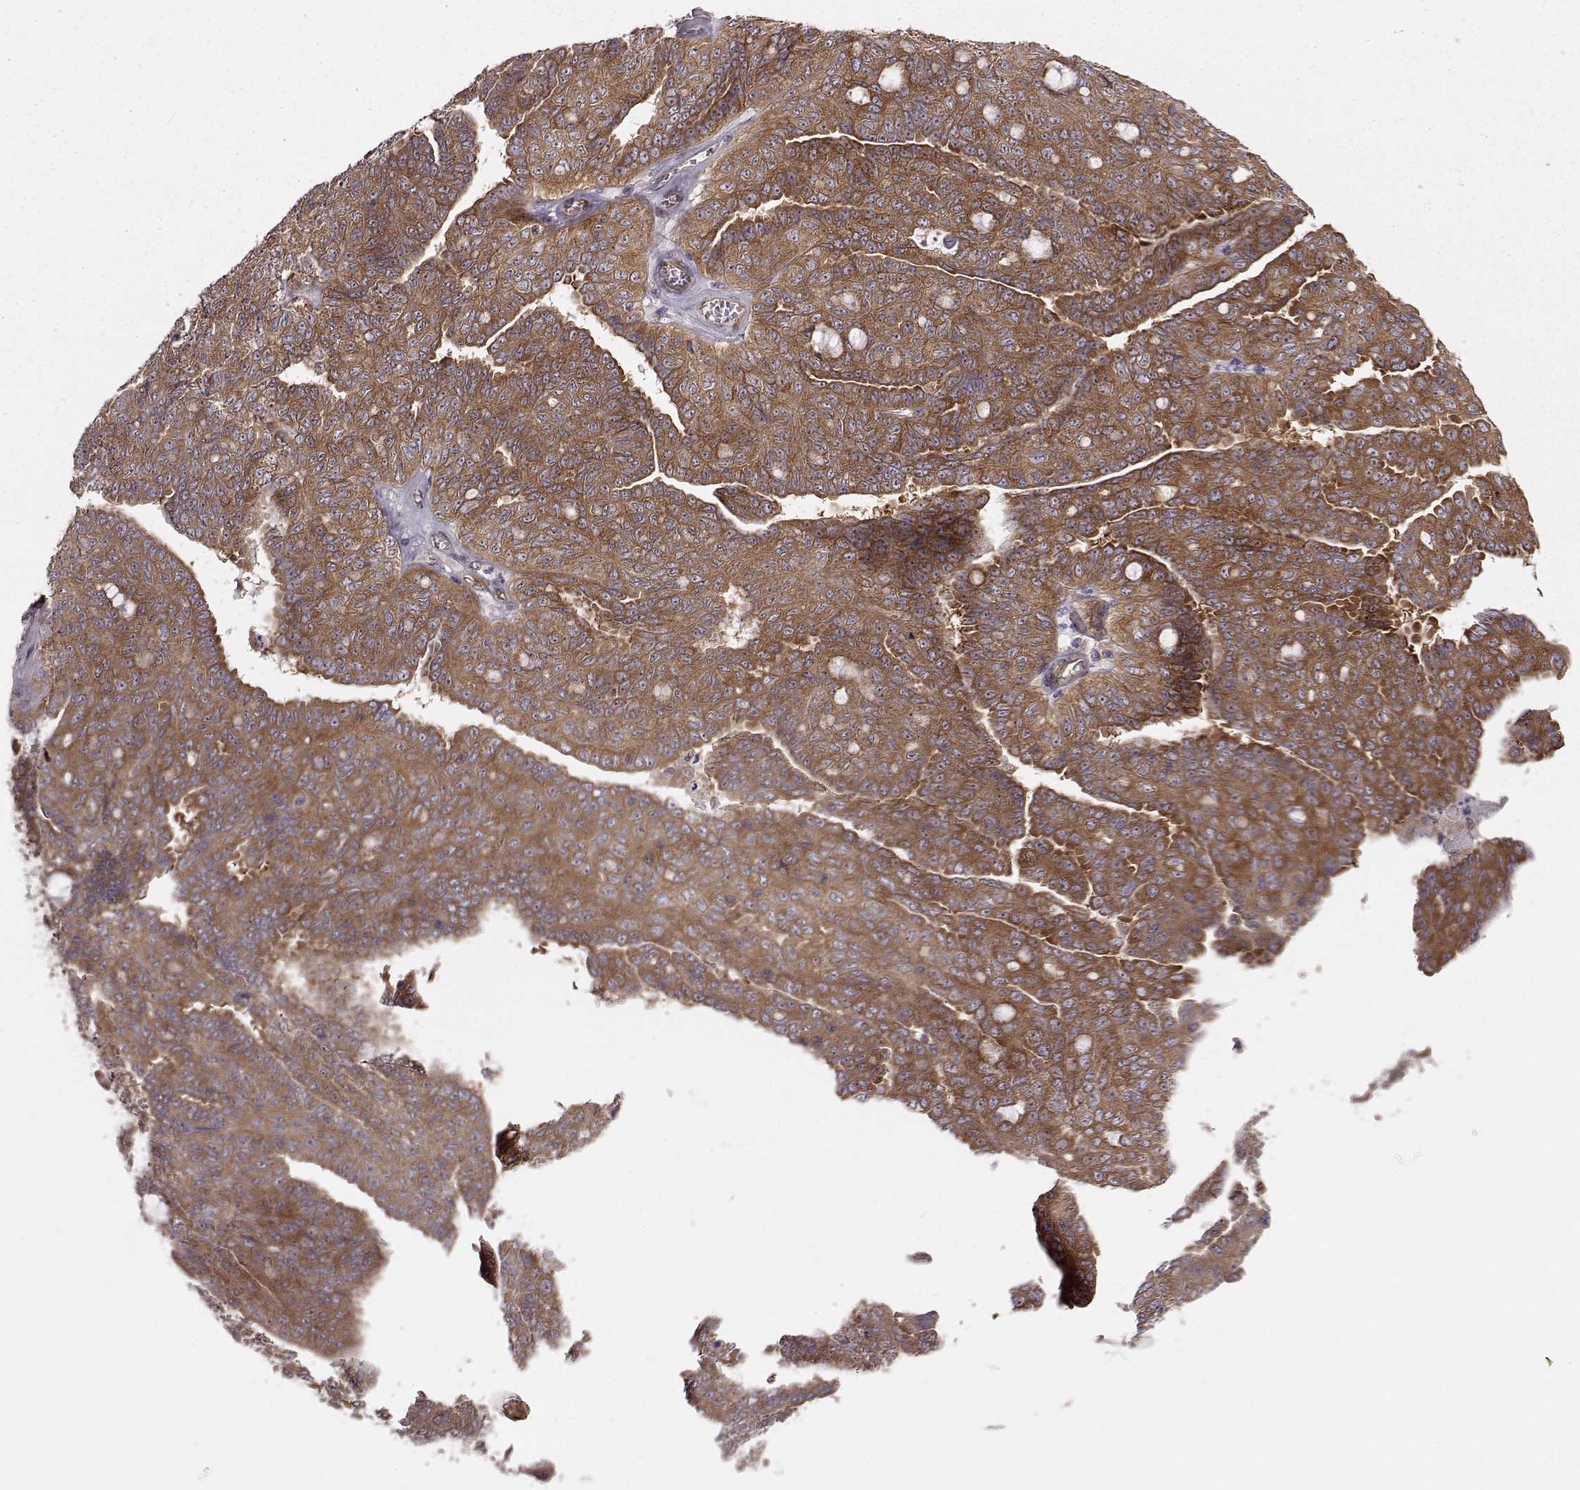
{"staining": {"intensity": "moderate", "quantity": "25%-75%", "location": "cytoplasmic/membranous"}, "tissue": "ovarian cancer", "cell_type": "Tumor cells", "image_type": "cancer", "snomed": [{"axis": "morphology", "description": "Cystadenocarcinoma, serous, NOS"}, {"axis": "topography", "description": "Ovary"}], "caption": "Ovarian serous cystadenocarcinoma tissue displays moderate cytoplasmic/membranous positivity in about 25%-75% of tumor cells, visualized by immunohistochemistry.", "gene": "RABGAP1", "patient": {"sex": "female", "age": 71}}